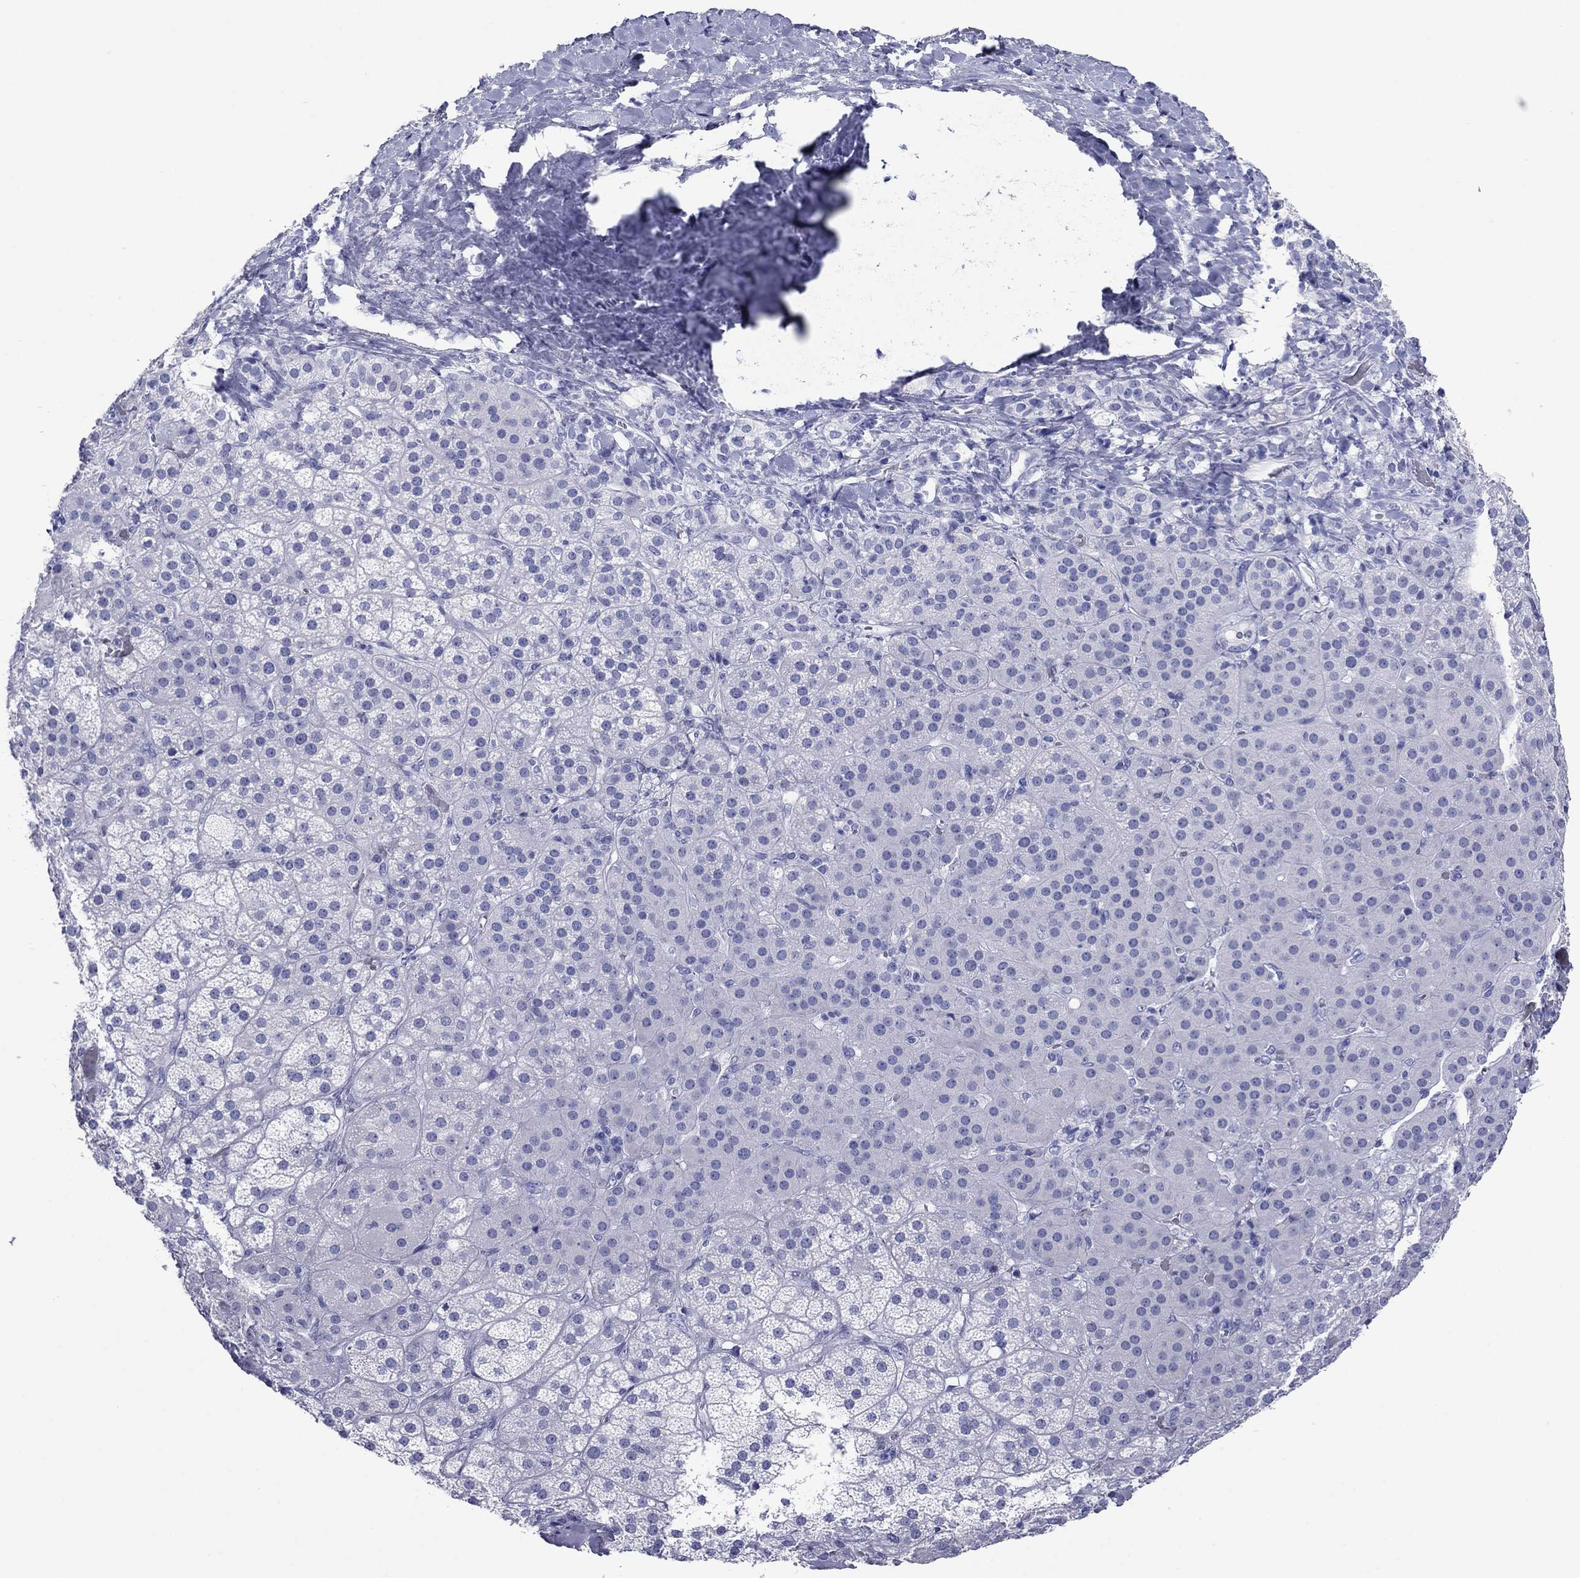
{"staining": {"intensity": "negative", "quantity": "none", "location": "none"}, "tissue": "adrenal gland", "cell_type": "Glandular cells", "image_type": "normal", "snomed": [{"axis": "morphology", "description": "Normal tissue, NOS"}, {"axis": "topography", "description": "Adrenal gland"}], "caption": "There is no significant staining in glandular cells of adrenal gland.", "gene": "ATP4A", "patient": {"sex": "male", "age": 57}}